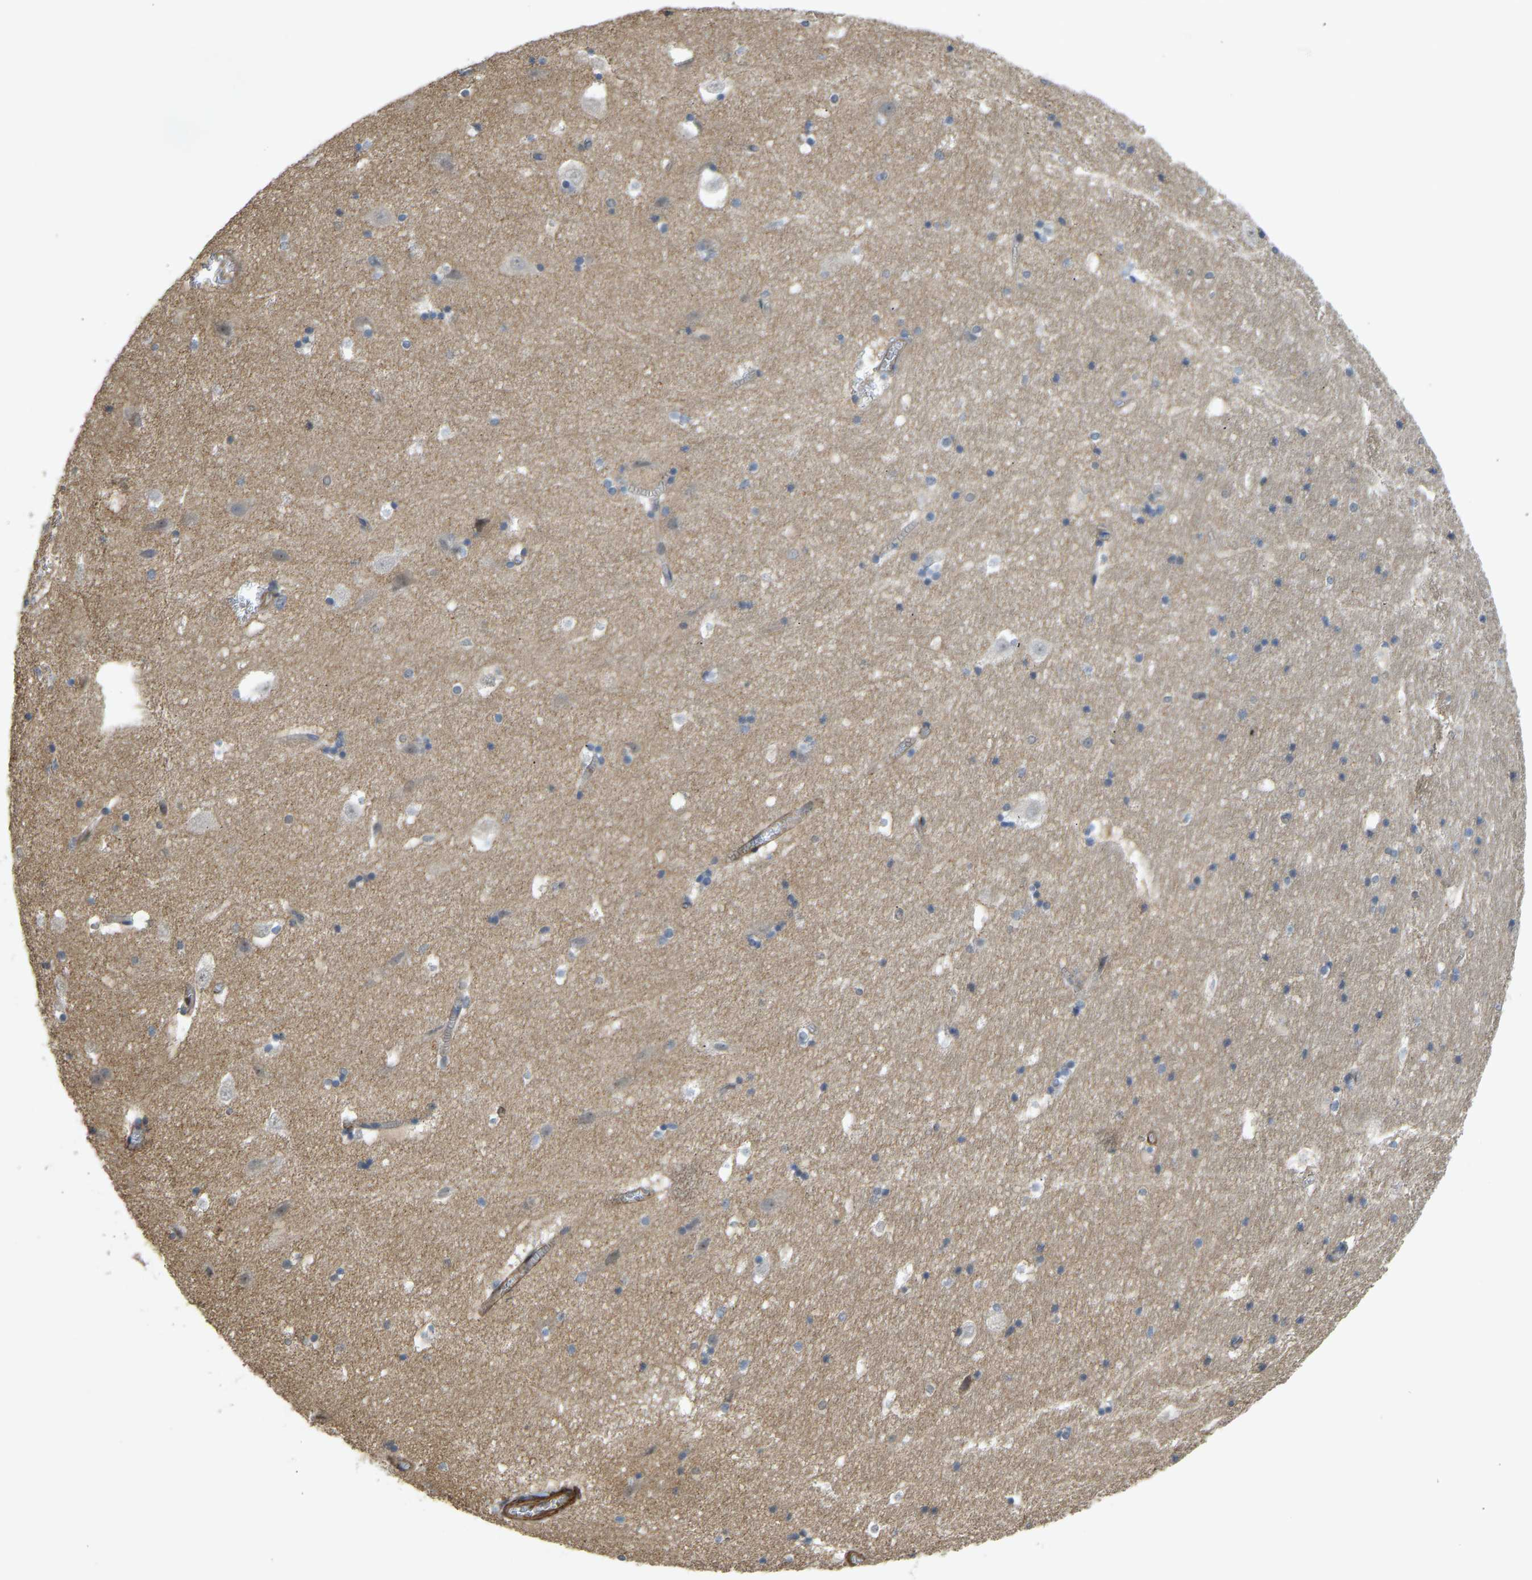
{"staining": {"intensity": "negative", "quantity": "none", "location": "none"}, "tissue": "hippocampus", "cell_type": "Glial cells", "image_type": "normal", "snomed": [{"axis": "morphology", "description": "Normal tissue, NOS"}, {"axis": "topography", "description": "Hippocampus"}], "caption": "Photomicrograph shows no significant protein expression in glial cells of unremarkable hippocampus. Brightfield microscopy of IHC stained with DAB (brown) and hematoxylin (blue), captured at high magnification.", "gene": "KIAA1671", "patient": {"sex": "male", "age": 45}}